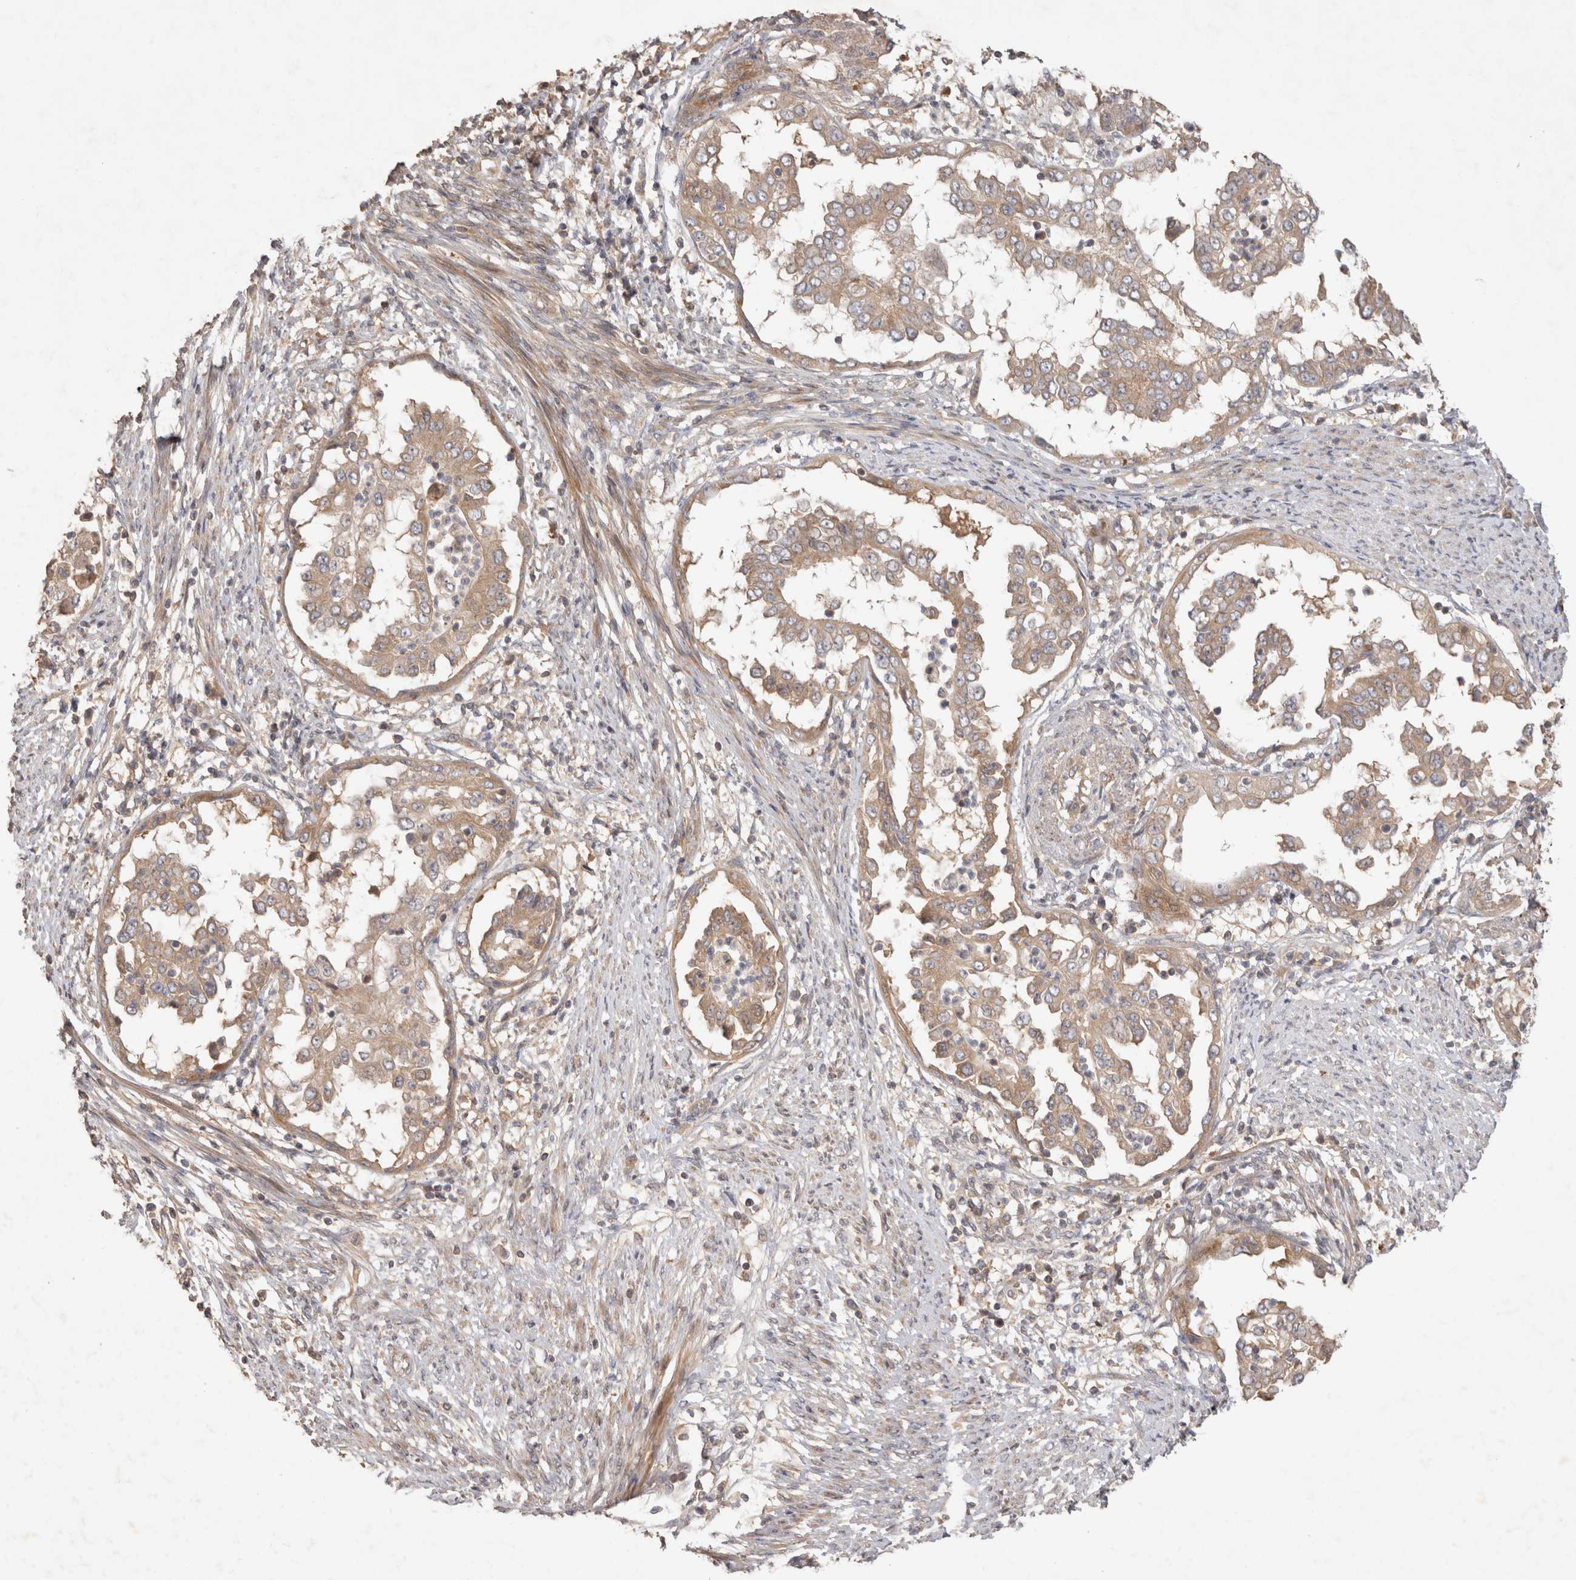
{"staining": {"intensity": "weak", "quantity": ">75%", "location": "cytoplasmic/membranous"}, "tissue": "endometrial cancer", "cell_type": "Tumor cells", "image_type": "cancer", "snomed": [{"axis": "morphology", "description": "Adenocarcinoma, NOS"}, {"axis": "topography", "description": "Endometrium"}], "caption": "This image shows immunohistochemistry staining of human endometrial cancer, with low weak cytoplasmic/membranous staining in about >75% of tumor cells.", "gene": "PPP1R42", "patient": {"sex": "female", "age": 85}}